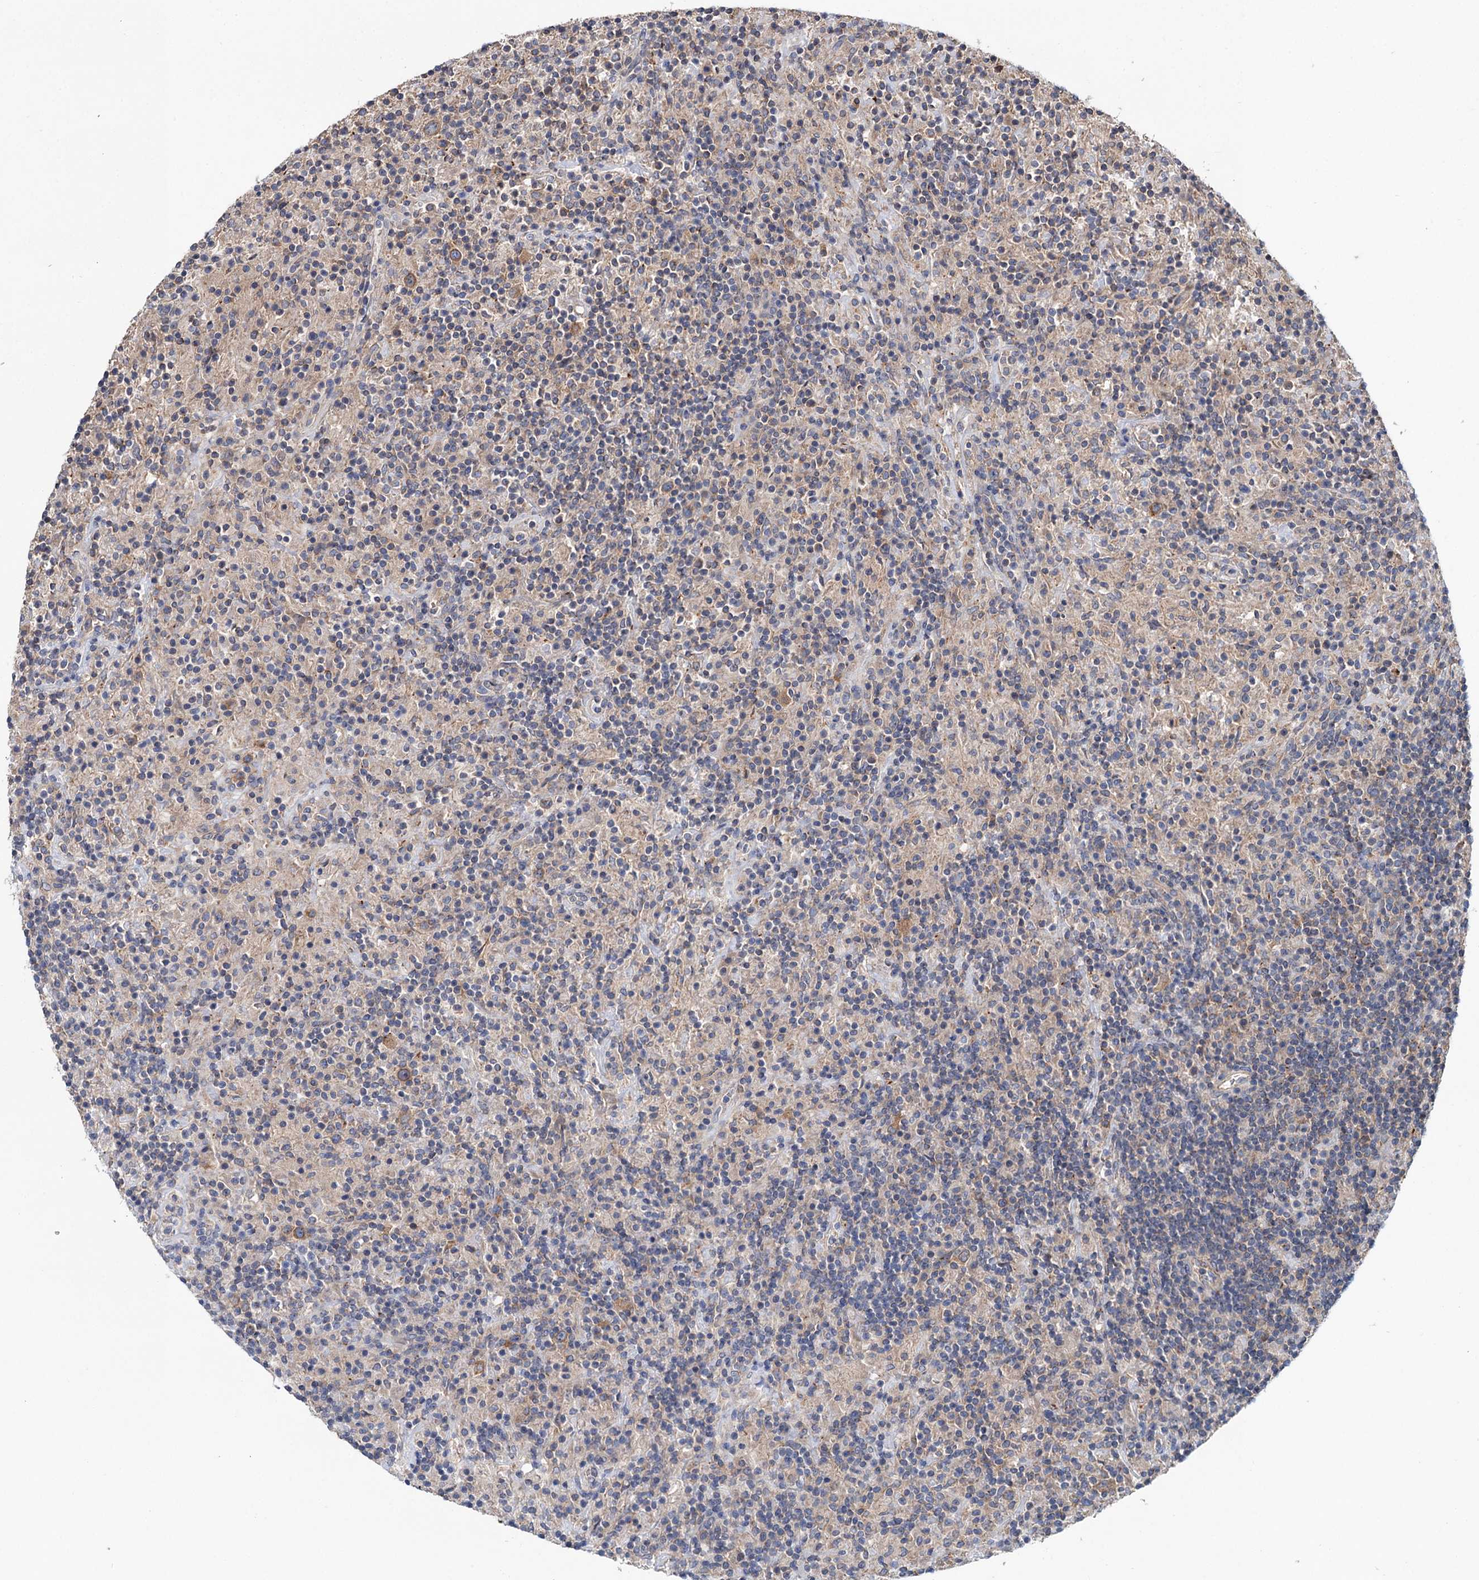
{"staining": {"intensity": "moderate", "quantity": ">75%", "location": "cytoplasmic/membranous"}, "tissue": "lymphoma", "cell_type": "Tumor cells", "image_type": "cancer", "snomed": [{"axis": "morphology", "description": "Hodgkin's disease, NOS"}, {"axis": "topography", "description": "Lymph node"}], "caption": "A medium amount of moderate cytoplasmic/membranous expression is identified in approximately >75% of tumor cells in Hodgkin's disease tissue.", "gene": "MTRR", "patient": {"sex": "male", "age": 70}}